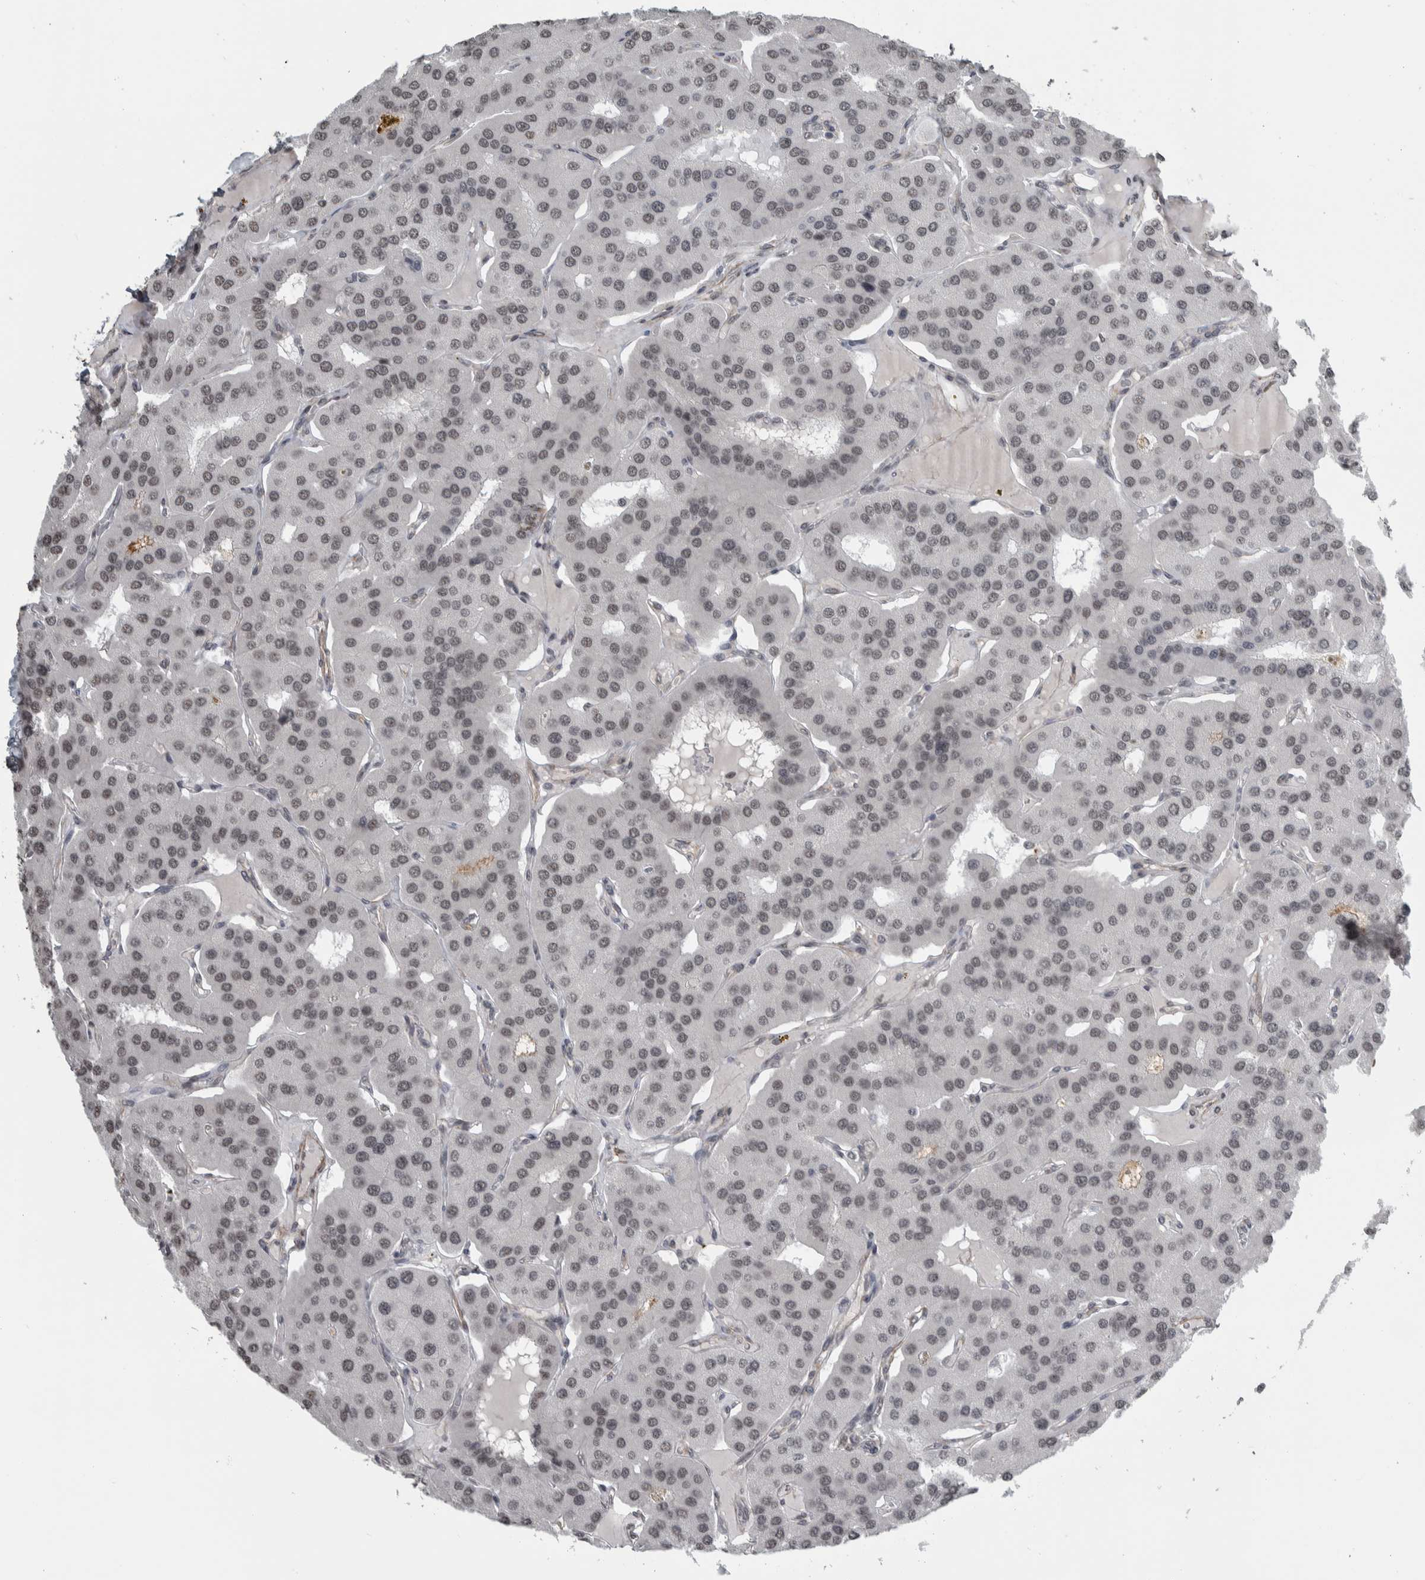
{"staining": {"intensity": "strong", "quantity": "25%-75%", "location": "nuclear"}, "tissue": "parathyroid gland", "cell_type": "Glandular cells", "image_type": "normal", "snomed": [{"axis": "morphology", "description": "Normal tissue, NOS"}, {"axis": "morphology", "description": "Adenoma, NOS"}, {"axis": "topography", "description": "Parathyroid gland"}], "caption": "The image shows a brown stain indicating the presence of a protein in the nuclear of glandular cells in parathyroid gland. (DAB = brown stain, brightfield microscopy at high magnification).", "gene": "DDX42", "patient": {"sex": "female", "age": 86}}